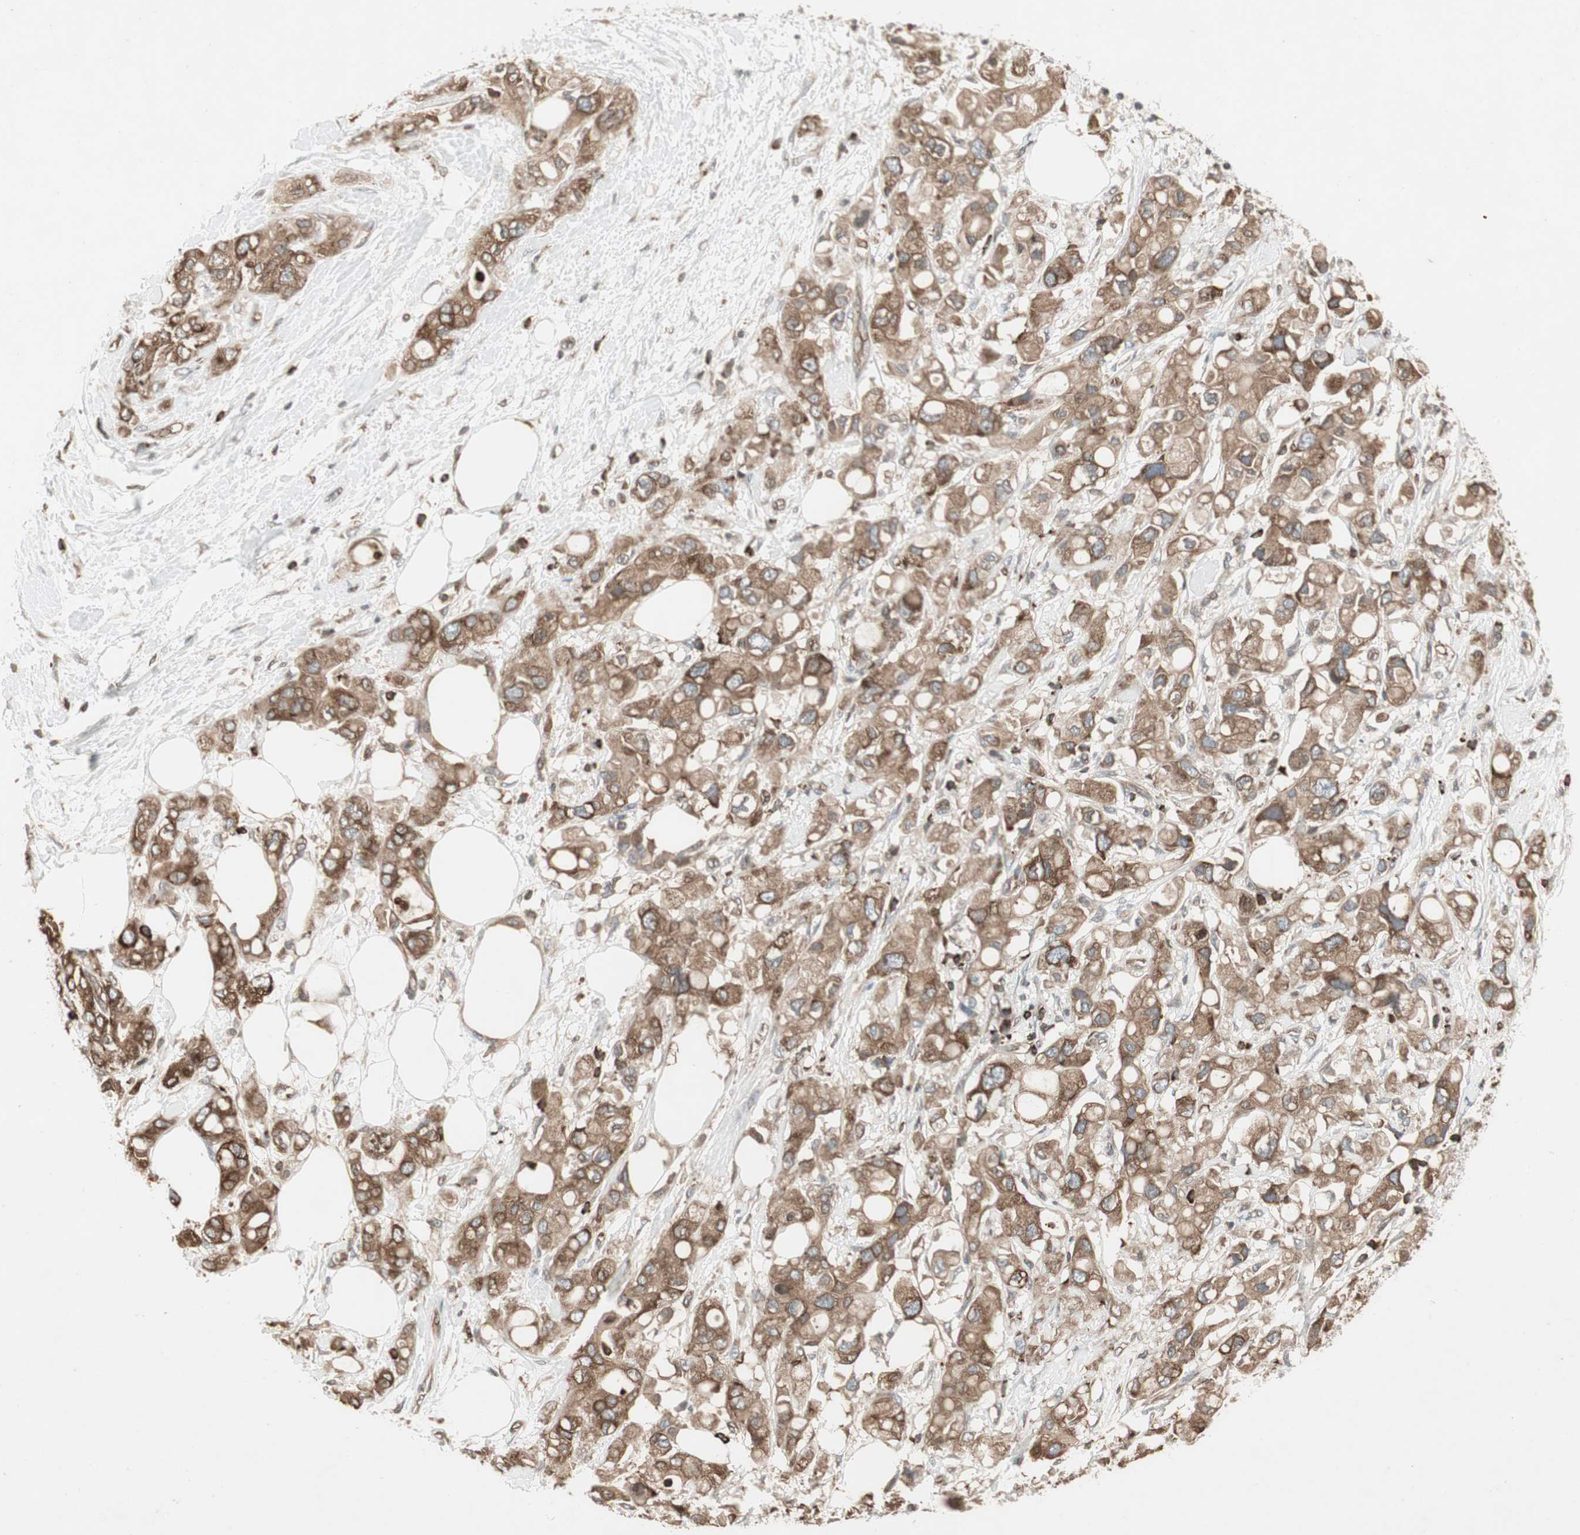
{"staining": {"intensity": "moderate", "quantity": ">75%", "location": "cytoplasmic/membranous"}, "tissue": "pancreatic cancer", "cell_type": "Tumor cells", "image_type": "cancer", "snomed": [{"axis": "morphology", "description": "Adenocarcinoma, NOS"}, {"axis": "topography", "description": "Pancreas"}], "caption": "Immunohistochemistry histopathology image of neoplastic tissue: human pancreatic adenocarcinoma stained using immunohistochemistry displays medium levels of moderate protein expression localized specifically in the cytoplasmic/membranous of tumor cells, appearing as a cytoplasmic/membranous brown color.", "gene": "ARHGEF1", "patient": {"sex": "female", "age": 56}}